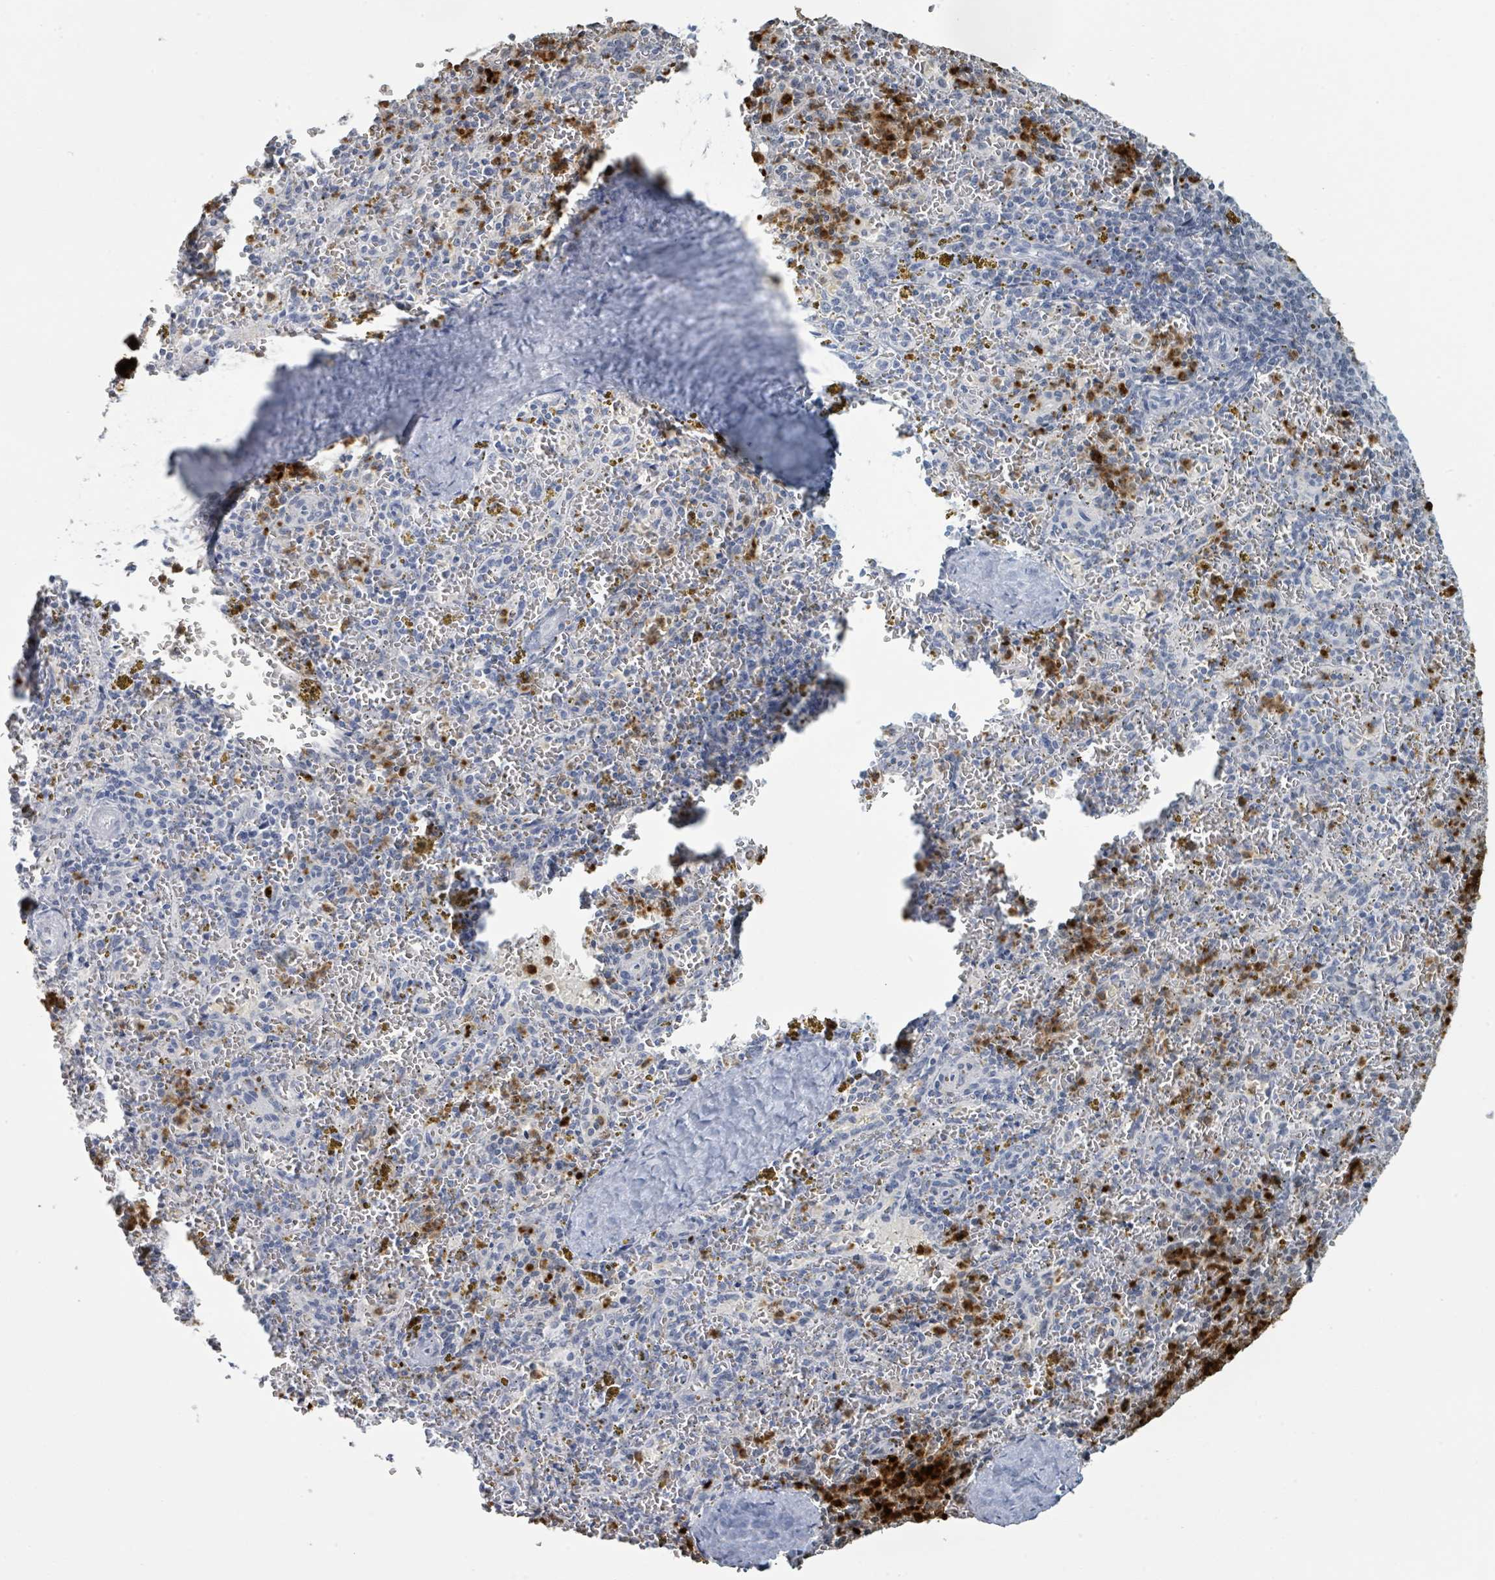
{"staining": {"intensity": "strong", "quantity": "<25%", "location": "cytoplasmic/membranous"}, "tissue": "spleen", "cell_type": "Cells in red pulp", "image_type": "normal", "snomed": [{"axis": "morphology", "description": "Normal tissue, NOS"}, {"axis": "topography", "description": "Spleen"}], "caption": "Protein staining shows strong cytoplasmic/membranous positivity in approximately <25% of cells in red pulp in normal spleen.", "gene": "DEFA4", "patient": {"sex": "male", "age": 57}}